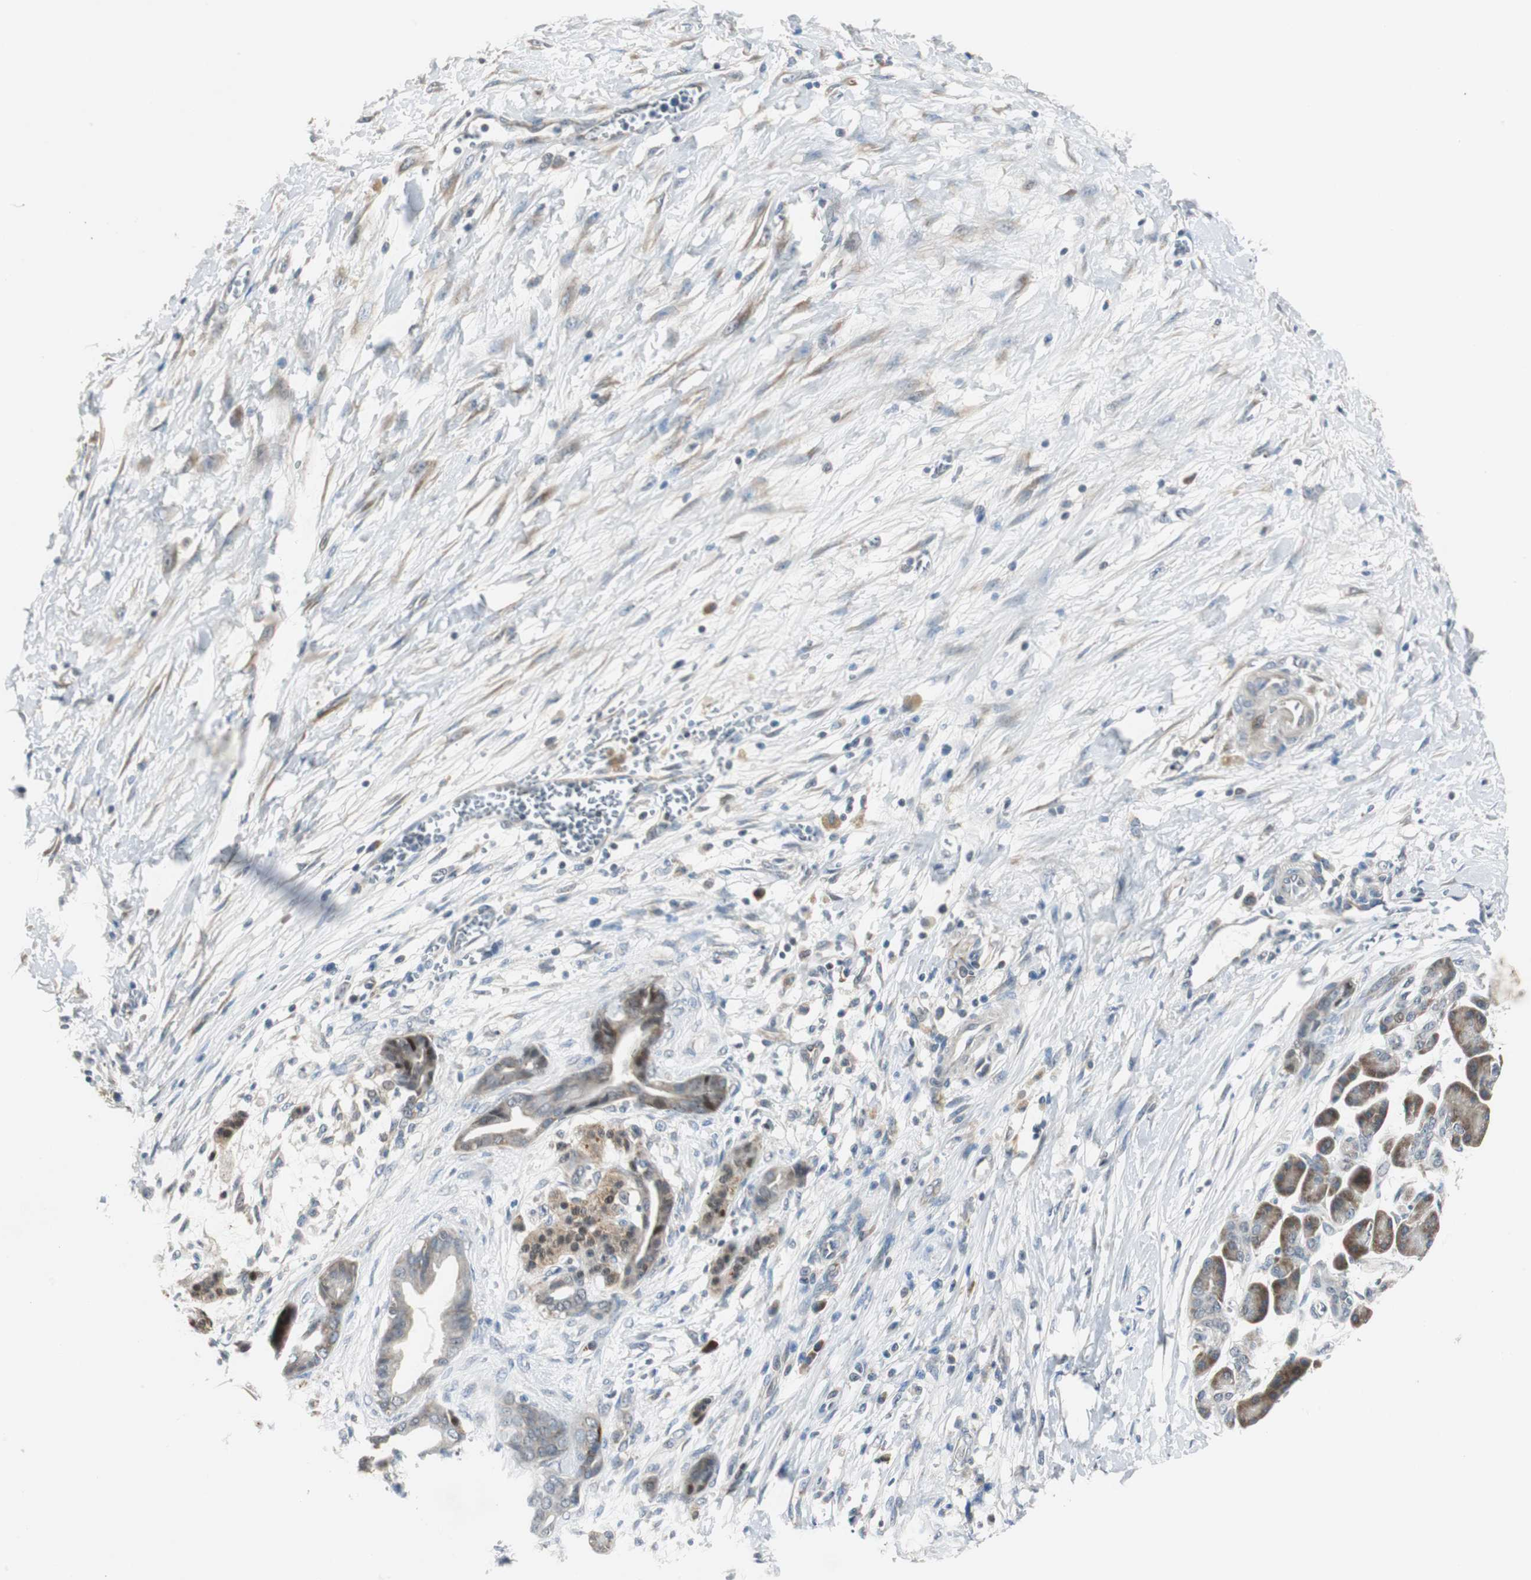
{"staining": {"intensity": "moderate", "quantity": "25%-75%", "location": "cytoplasmic/membranous"}, "tissue": "pancreatic cancer", "cell_type": "Tumor cells", "image_type": "cancer", "snomed": [{"axis": "morphology", "description": "Adenocarcinoma, NOS"}, {"axis": "topography", "description": "Pancreas"}], "caption": "Immunohistochemical staining of pancreatic cancer (adenocarcinoma) demonstrates moderate cytoplasmic/membranous protein positivity in about 25%-75% of tumor cells.", "gene": "MYT1", "patient": {"sex": "male", "age": 59}}